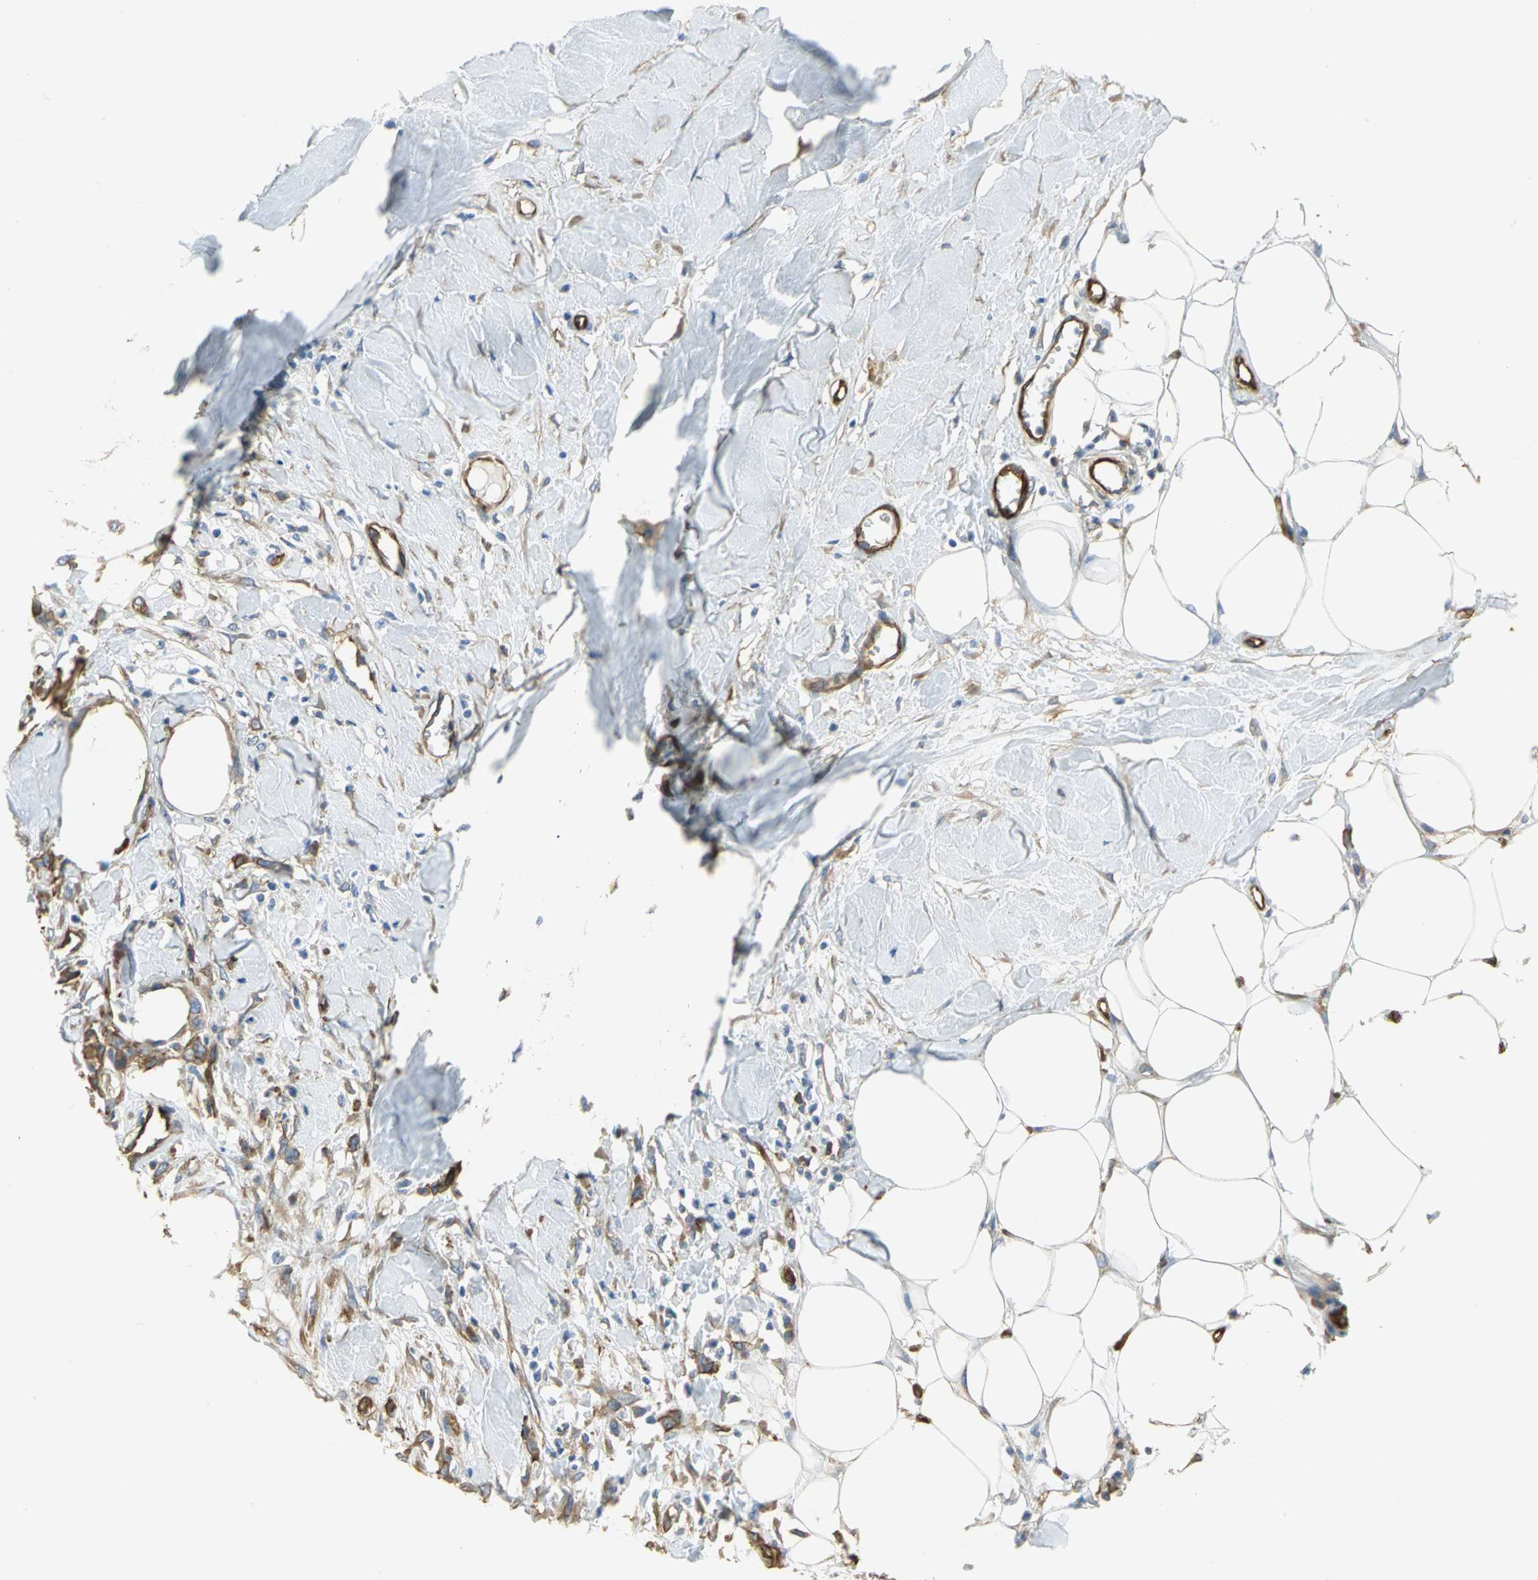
{"staining": {"intensity": "strong", "quantity": ">75%", "location": "cytoplasmic/membranous"}, "tissue": "skin cancer", "cell_type": "Tumor cells", "image_type": "cancer", "snomed": [{"axis": "morphology", "description": "Normal tissue, NOS"}, {"axis": "morphology", "description": "Squamous cell carcinoma, NOS"}, {"axis": "topography", "description": "Skin"}], "caption": "IHC staining of skin squamous cell carcinoma, which demonstrates high levels of strong cytoplasmic/membranous expression in about >75% of tumor cells indicating strong cytoplasmic/membranous protein positivity. The staining was performed using DAB (3,3'-diaminobenzidine) (brown) for protein detection and nuclei were counterstained in hematoxylin (blue).", "gene": "FLNB", "patient": {"sex": "female", "age": 59}}